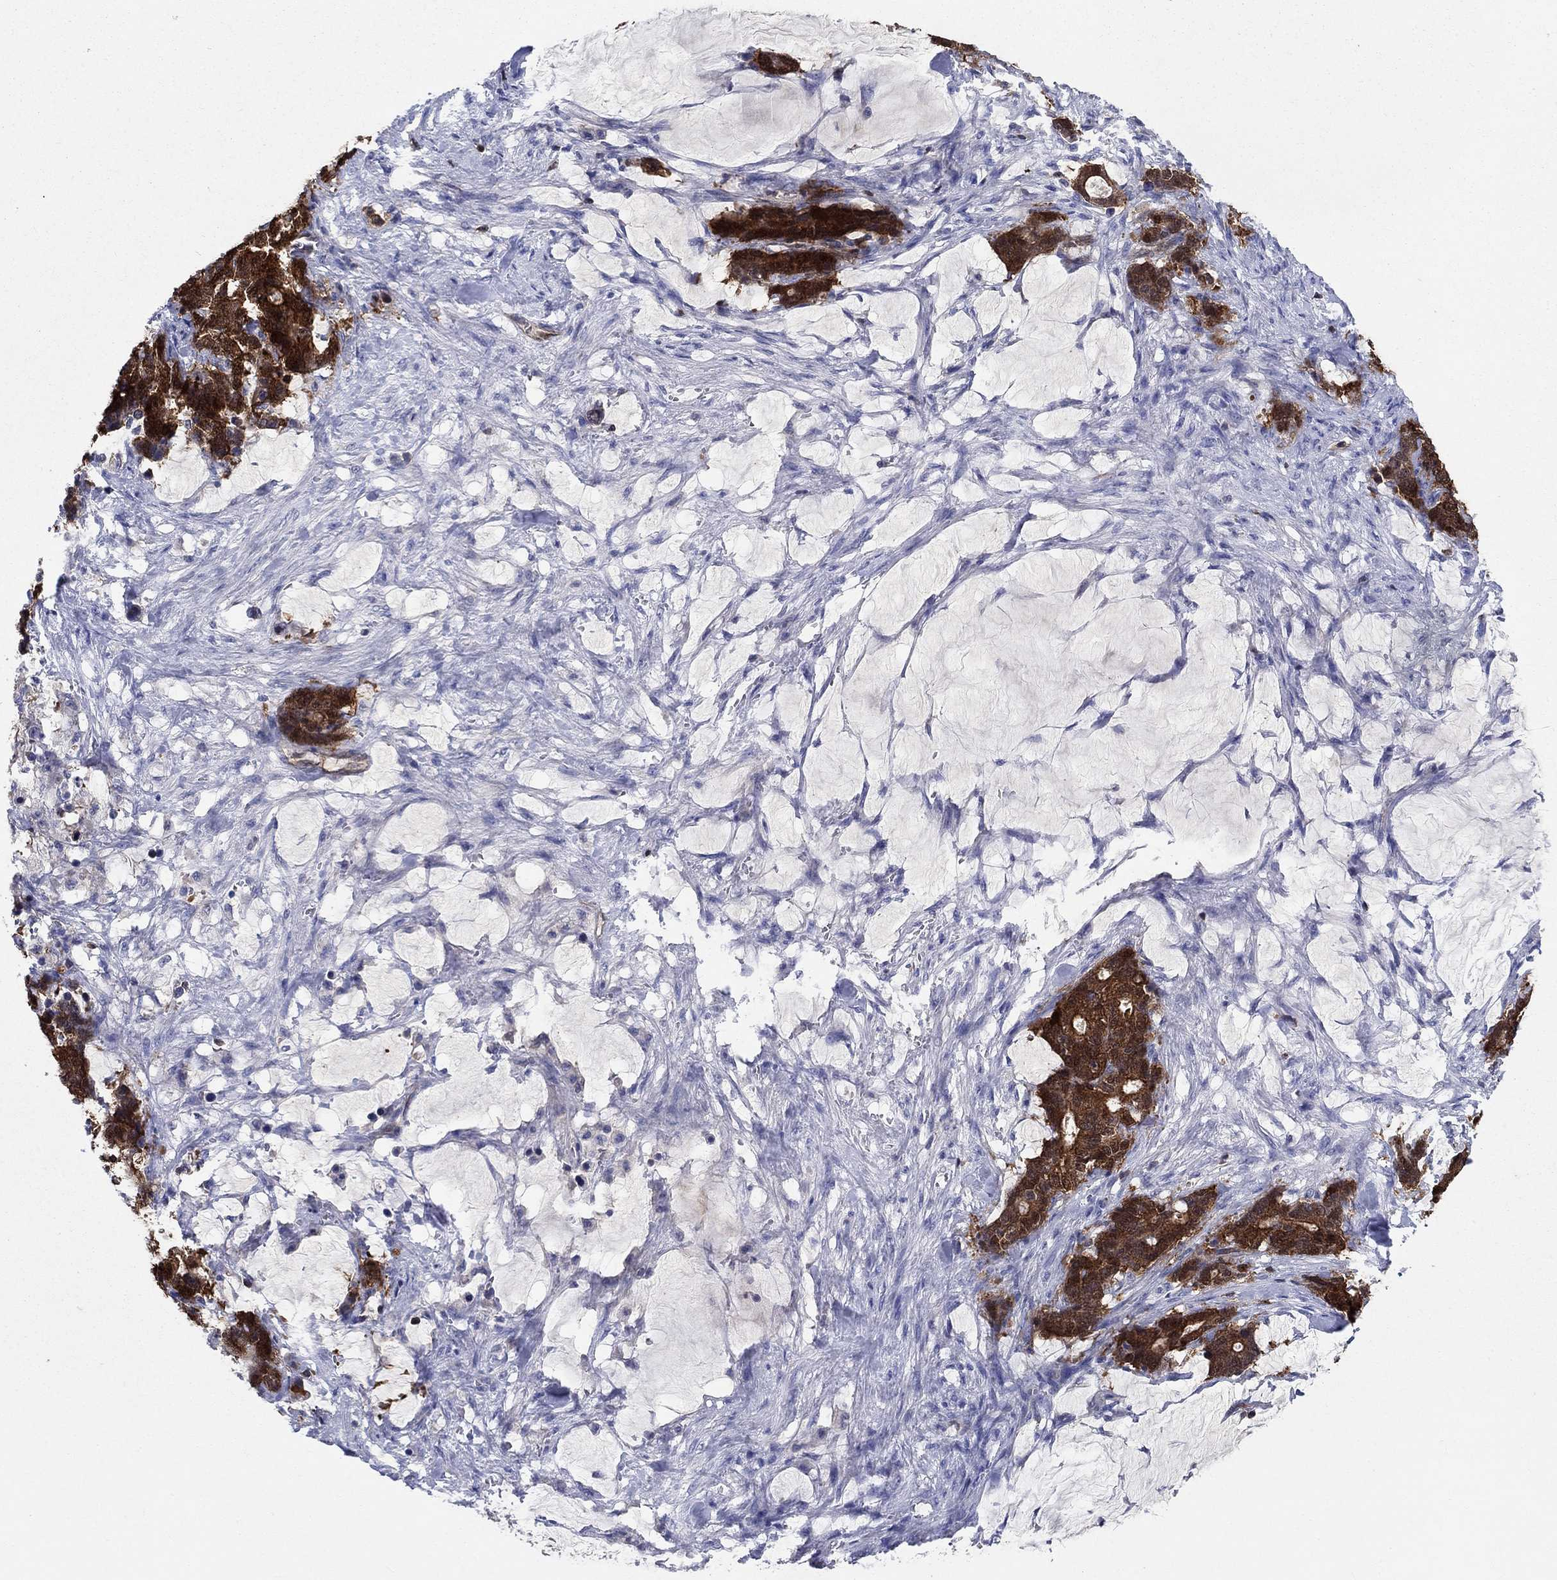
{"staining": {"intensity": "strong", "quantity": ">75%", "location": "cytoplasmic/membranous"}, "tissue": "stomach cancer", "cell_type": "Tumor cells", "image_type": "cancer", "snomed": [{"axis": "morphology", "description": "Normal tissue, NOS"}, {"axis": "morphology", "description": "Adenocarcinoma, NOS"}, {"axis": "topography", "description": "Stomach"}], "caption": "Immunohistochemistry (IHC) micrograph of neoplastic tissue: human stomach adenocarcinoma stained using immunohistochemistry (IHC) demonstrates high levels of strong protein expression localized specifically in the cytoplasmic/membranous of tumor cells, appearing as a cytoplasmic/membranous brown color.", "gene": "AGFG2", "patient": {"sex": "female", "age": 64}}